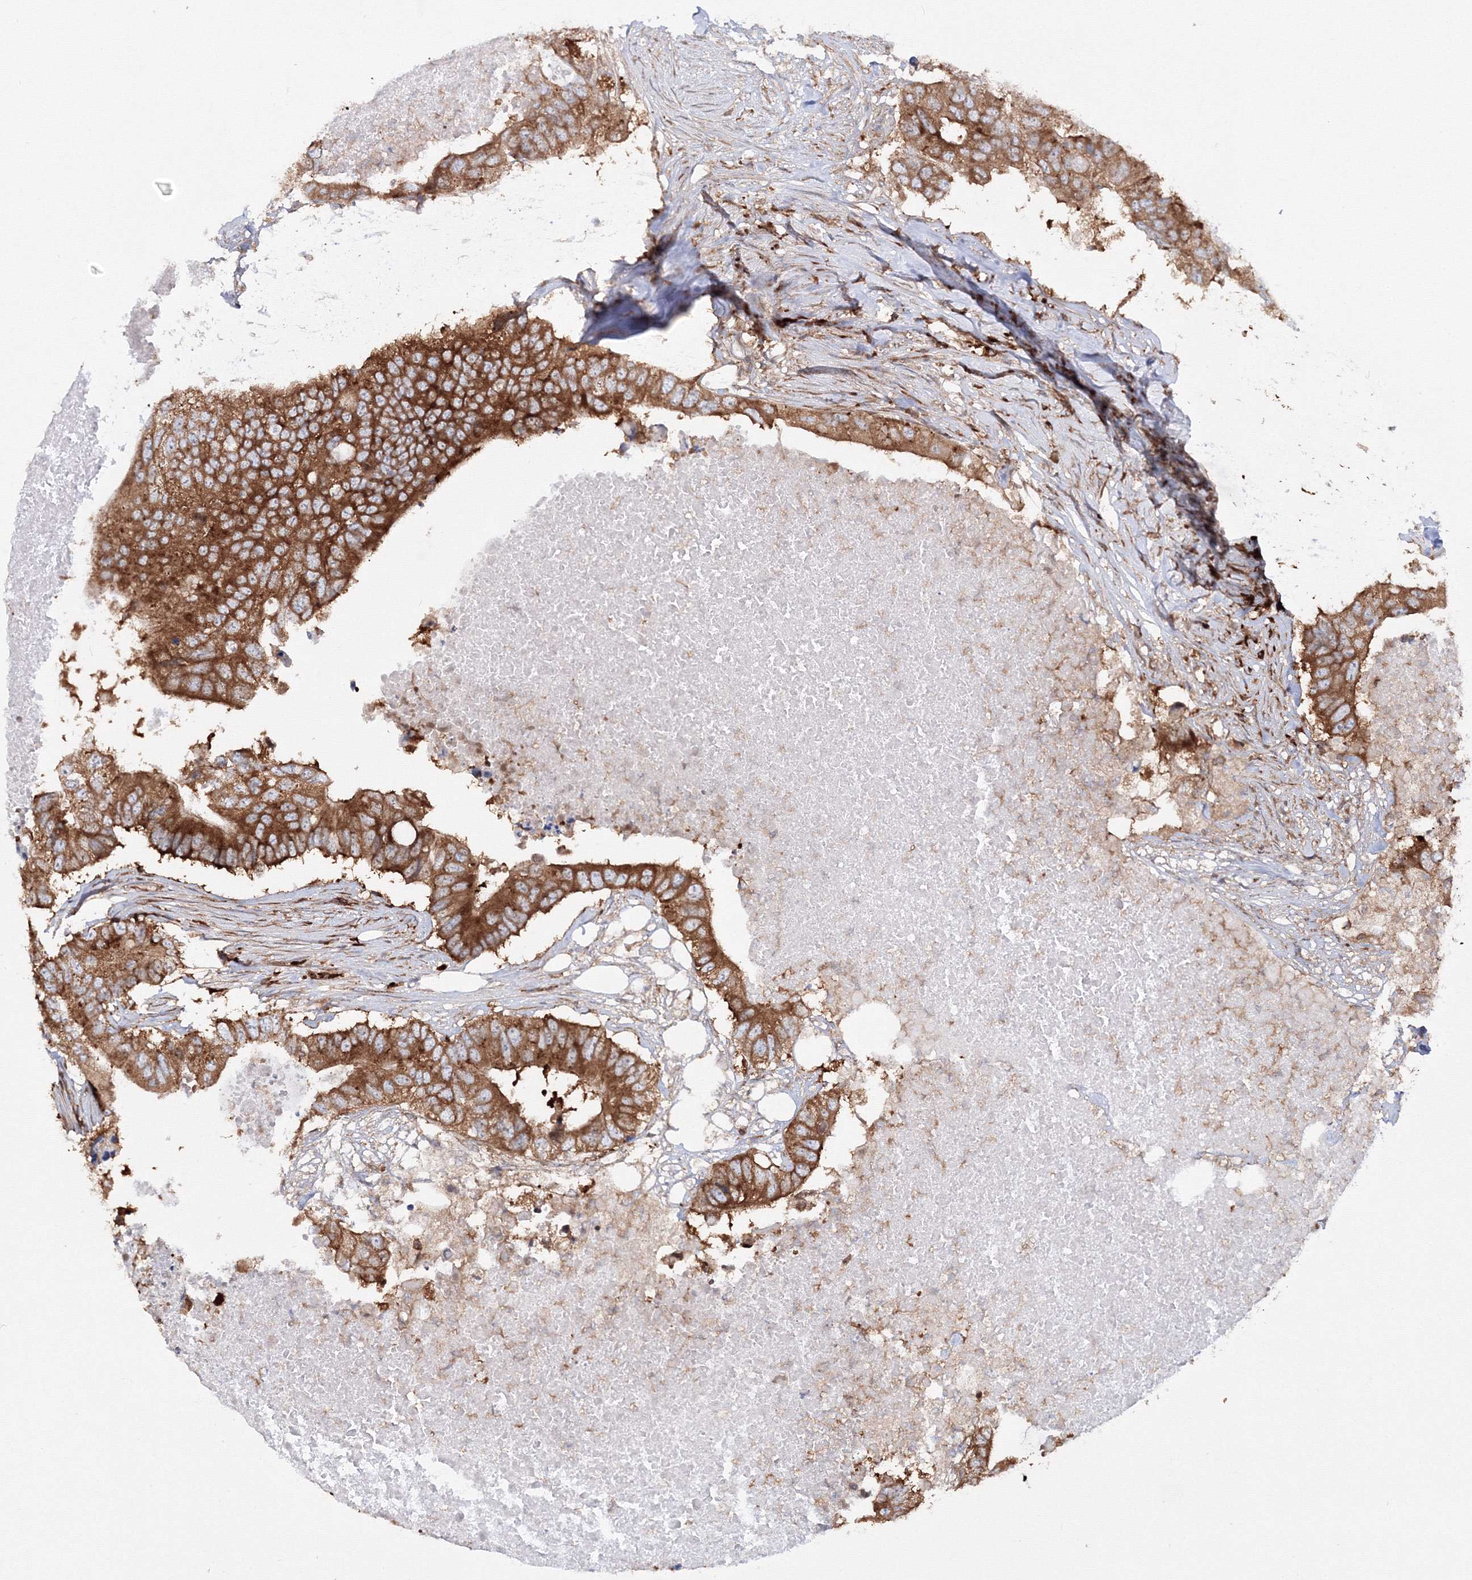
{"staining": {"intensity": "strong", "quantity": ">75%", "location": "cytoplasmic/membranous"}, "tissue": "colorectal cancer", "cell_type": "Tumor cells", "image_type": "cancer", "snomed": [{"axis": "morphology", "description": "Adenocarcinoma, NOS"}, {"axis": "topography", "description": "Colon"}], "caption": "Immunohistochemistry image of human colorectal cancer stained for a protein (brown), which exhibits high levels of strong cytoplasmic/membranous expression in approximately >75% of tumor cells.", "gene": "HARS1", "patient": {"sex": "male", "age": 71}}